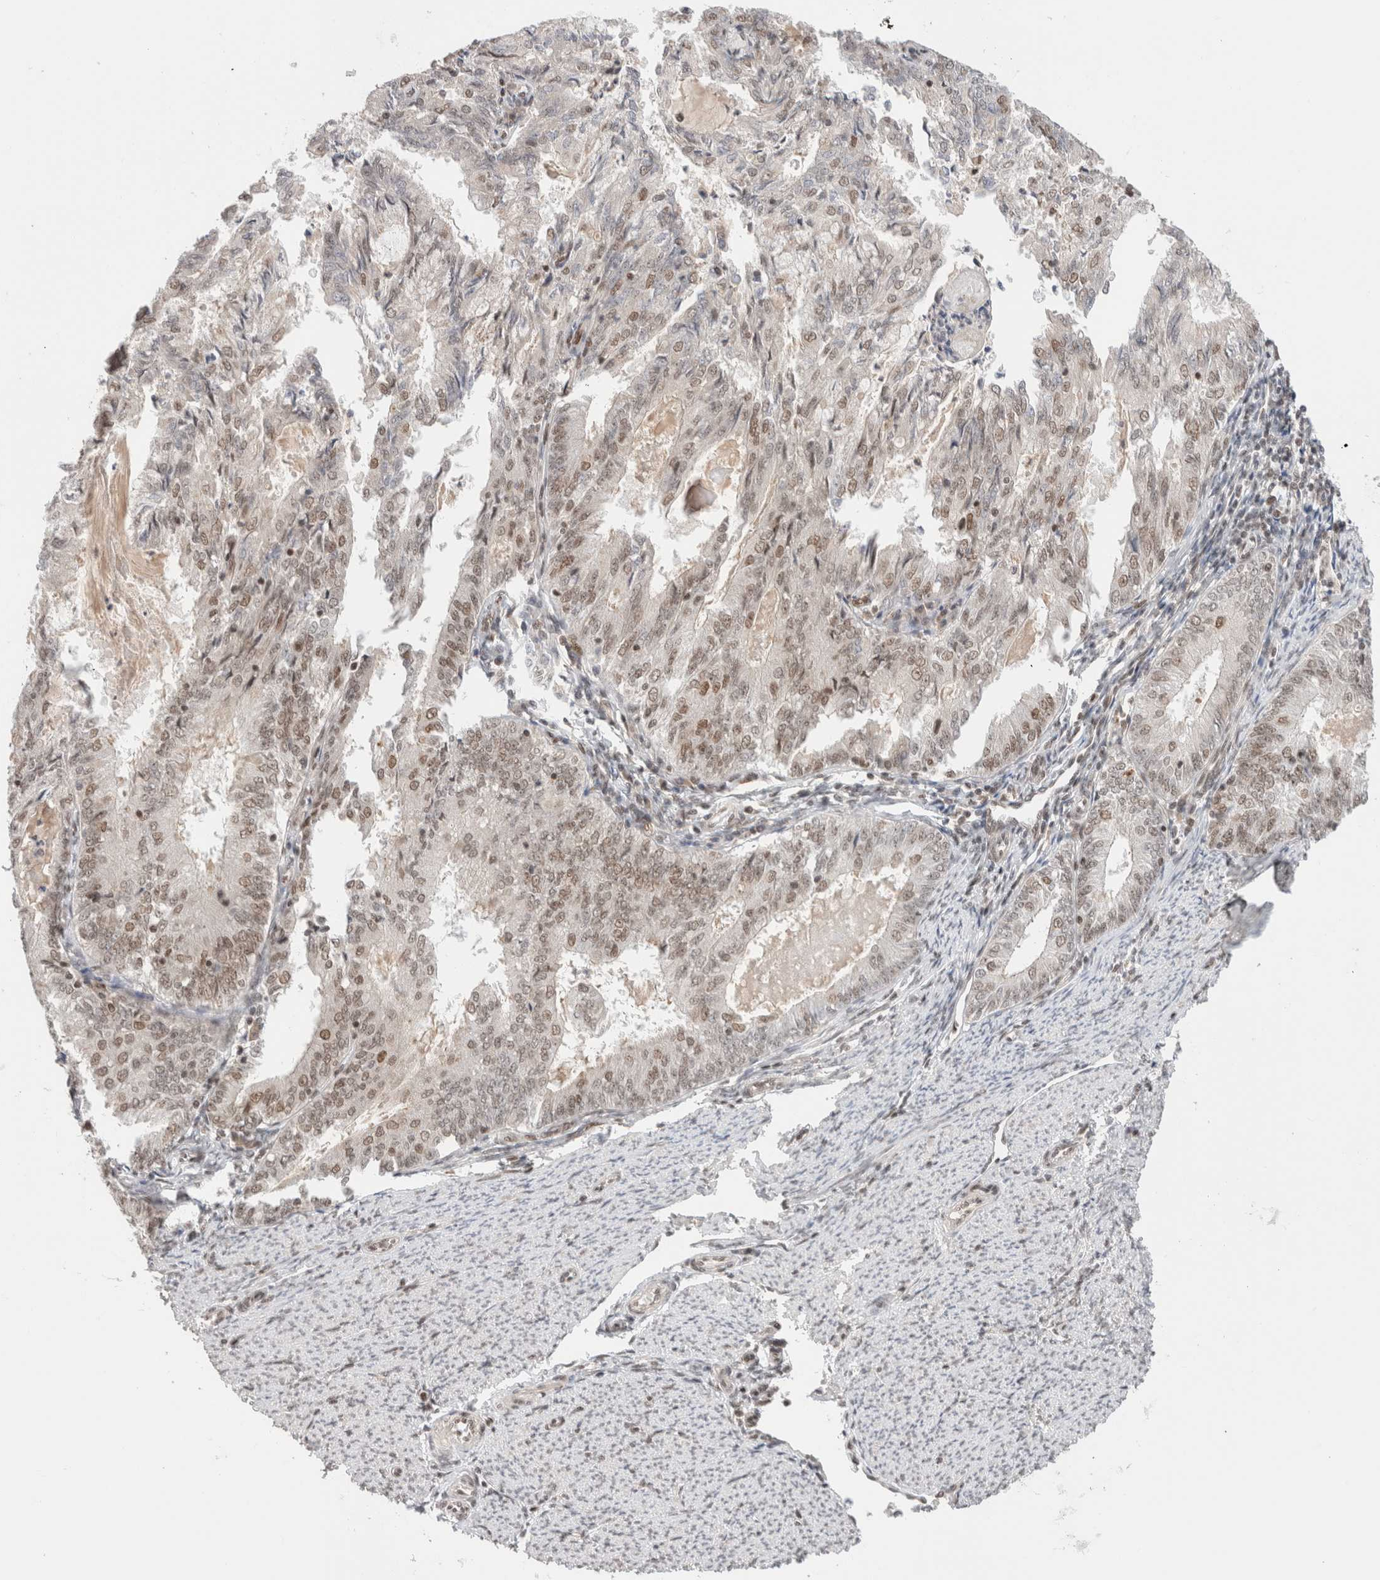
{"staining": {"intensity": "weak", "quantity": ">75%", "location": "nuclear"}, "tissue": "endometrial cancer", "cell_type": "Tumor cells", "image_type": "cancer", "snomed": [{"axis": "morphology", "description": "Adenocarcinoma, NOS"}, {"axis": "topography", "description": "Endometrium"}], "caption": "Adenocarcinoma (endometrial) stained for a protein demonstrates weak nuclear positivity in tumor cells.", "gene": "GATAD2A", "patient": {"sex": "female", "age": 57}}